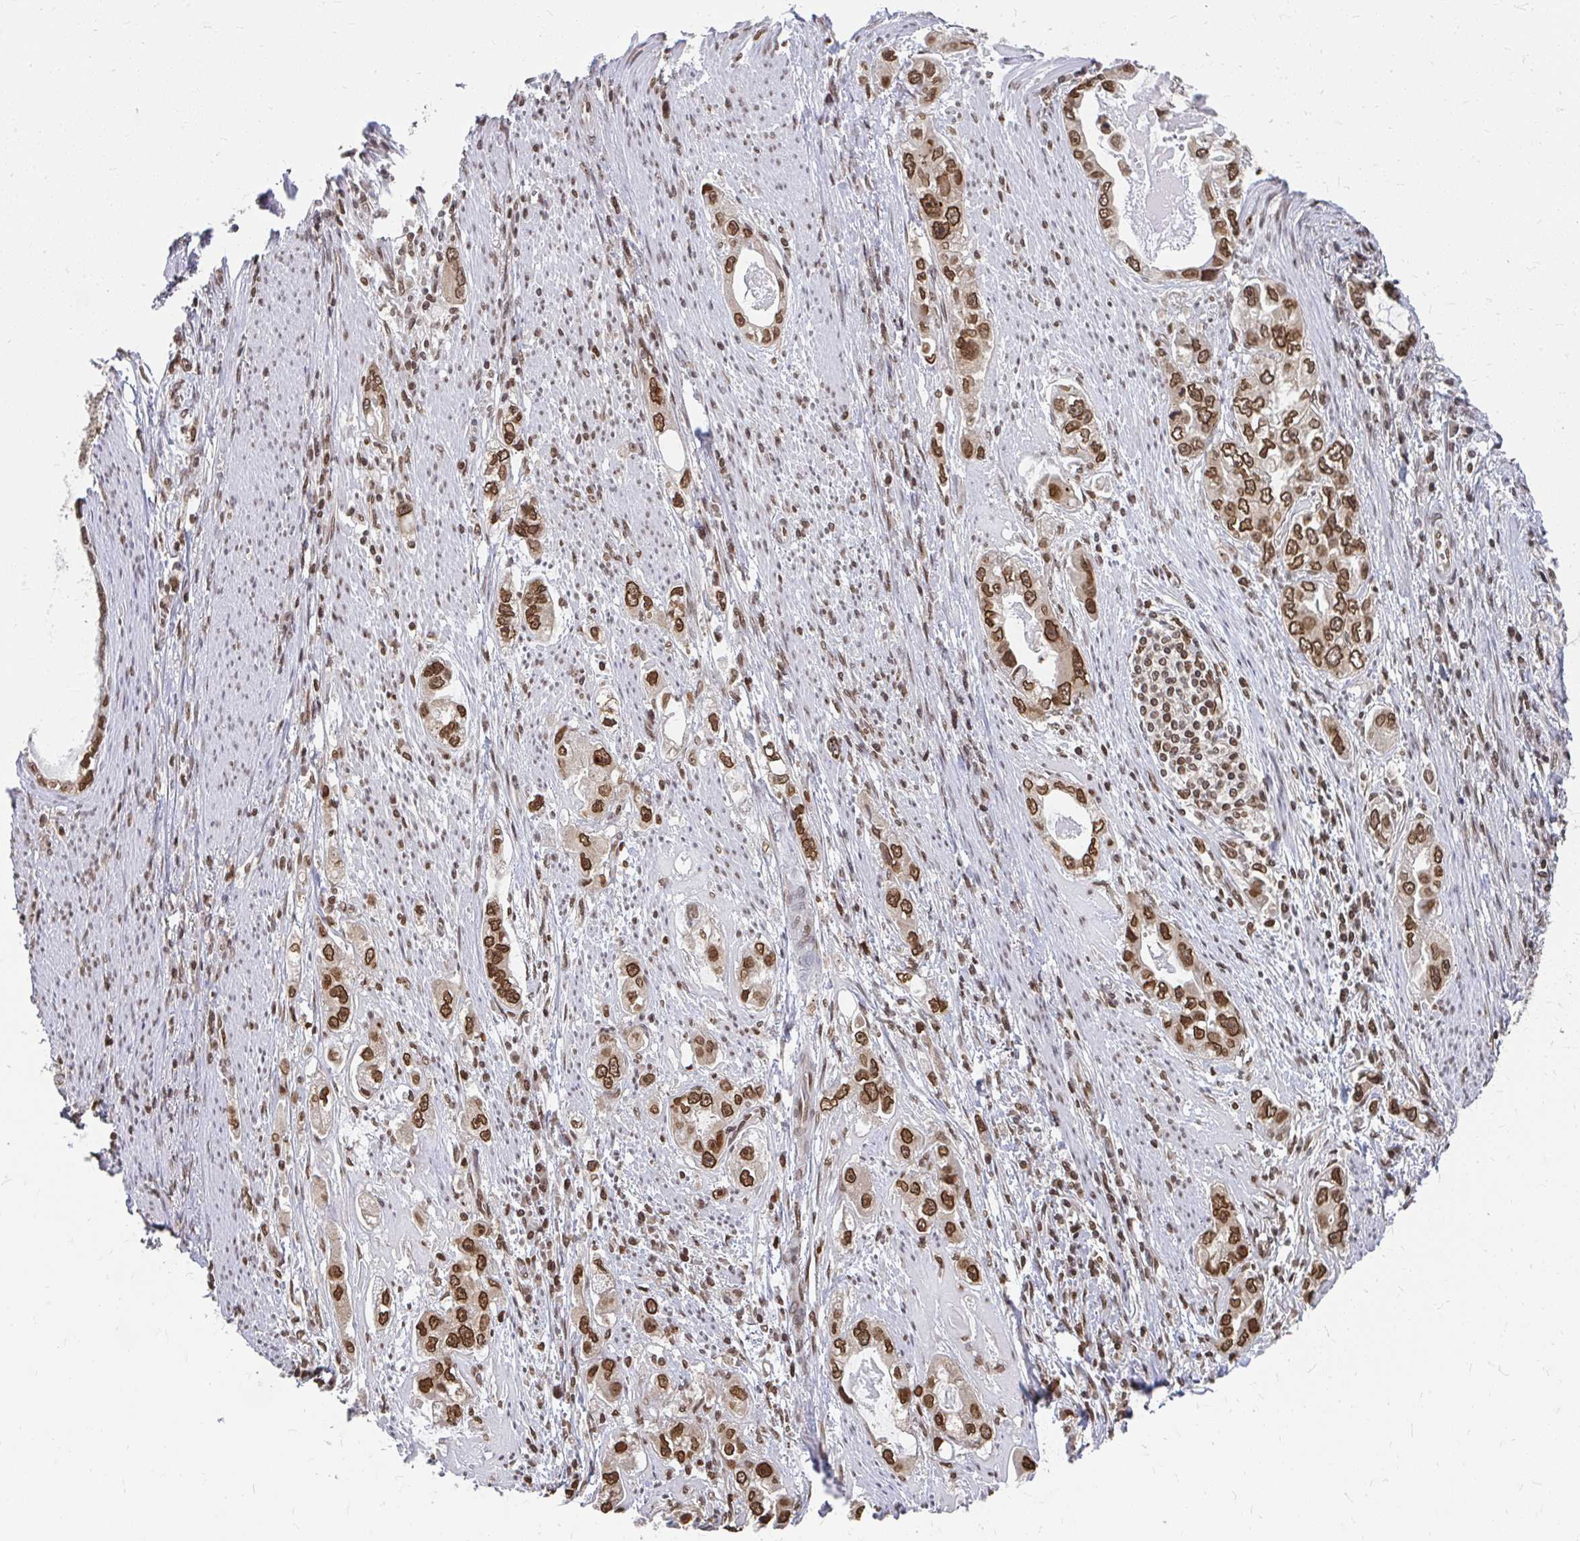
{"staining": {"intensity": "strong", "quantity": ">75%", "location": "cytoplasmic/membranous,nuclear"}, "tissue": "stomach cancer", "cell_type": "Tumor cells", "image_type": "cancer", "snomed": [{"axis": "morphology", "description": "Adenocarcinoma, NOS"}, {"axis": "topography", "description": "Stomach, lower"}], "caption": "IHC micrograph of neoplastic tissue: human stomach cancer (adenocarcinoma) stained using immunohistochemistry (IHC) reveals high levels of strong protein expression localized specifically in the cytoplasmic/membranous and nuclear of tumor cells, appearing as a cytoplasmic/membranous and nuclear brown color.", "gene": "XPO1", "patient": {"sex": "female", "age": 93}}